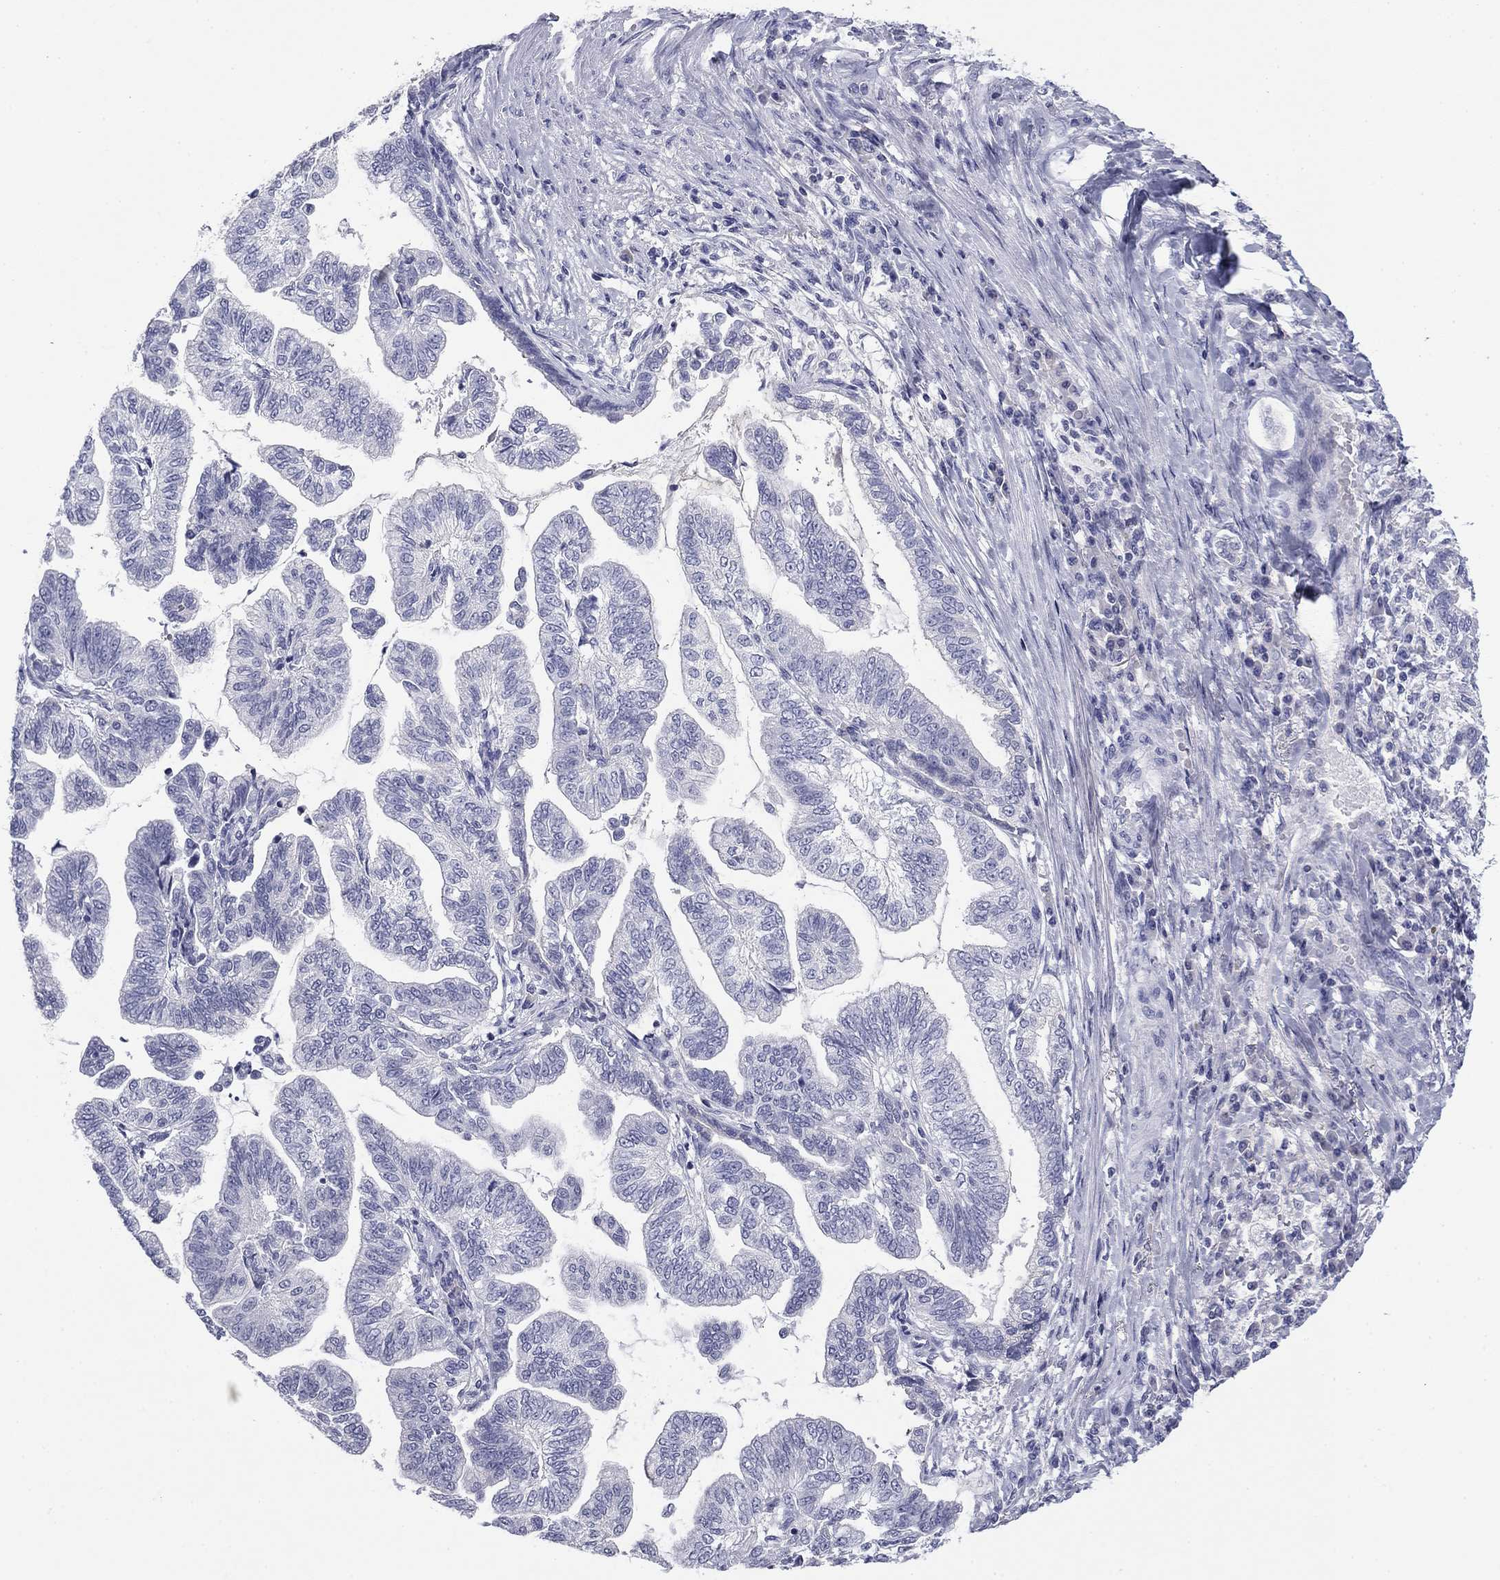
{"staining": {"intensity": "negative", "quantity": "none", "location": "none"}, "tissue": "stomach cancer", "cell_type": "Tumor cells", "image_type": "cancer", "snomed": [{"axis": "morphology", "description": "Adenocarcinoma, NOS"}, {"axis": "topography", "description": "Stomach"}], "caption": "DAB immunohistochemical staining of stomach cancer shows no significant positivity in tumor cells.", "gene": "ABCC2", "patient": {"sex": "male", "age": 83}}